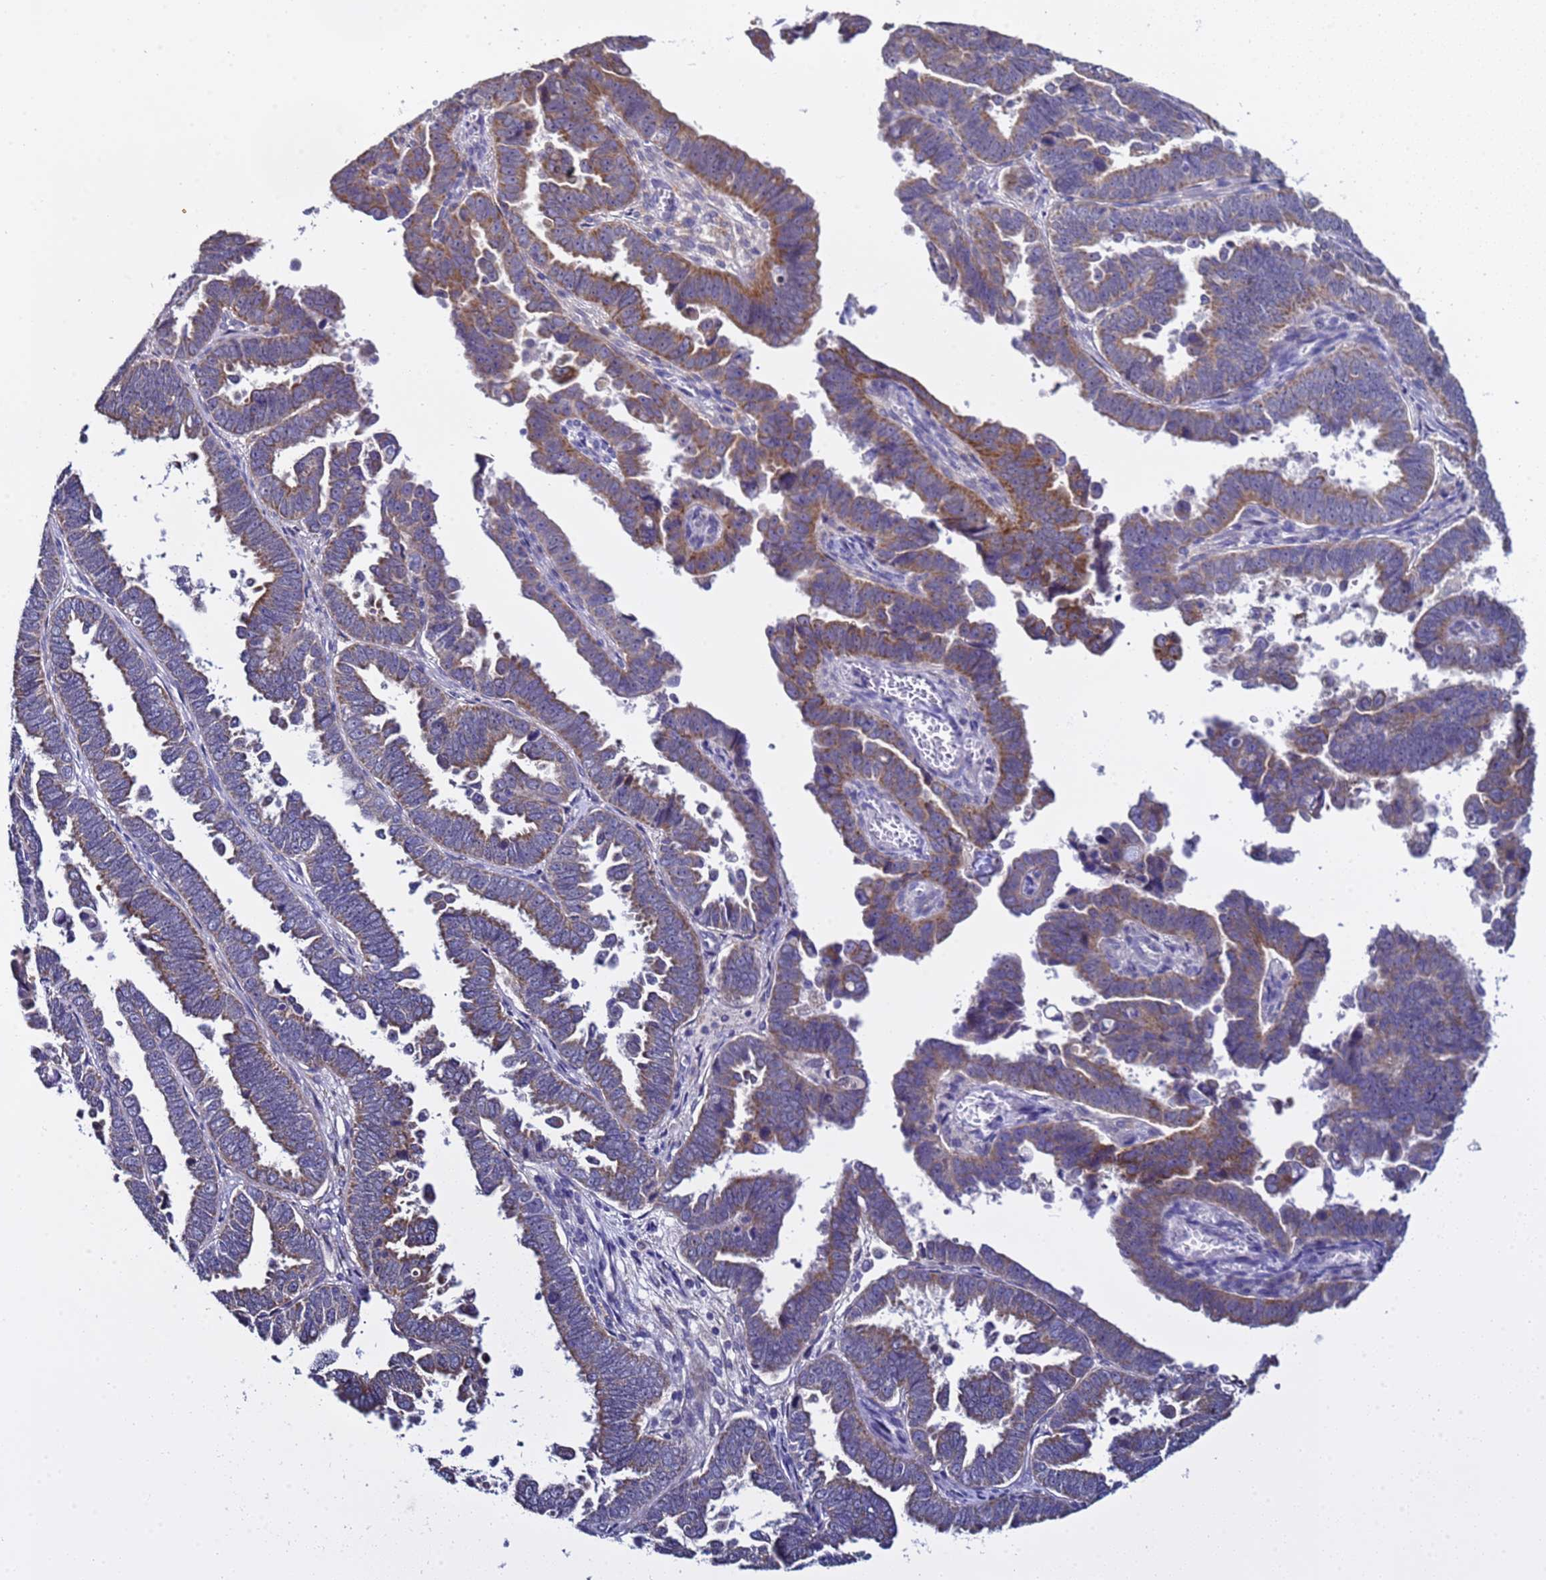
{"staining": {"intensity": "moderate", "quantity": "25%-75%", "location": "cytoplasmic/membranous"}, "tissue": "endometrial cancer", "cell_type": "Tumor cells", "image_type": "cancer", "snomed": [{"axis": "morphology", "description": "Adenocarcinoma, NOS"}, {"axis": "topography", "description": "Endometrium"}], "caption": "Endometrial cancer stained with IHC demonstrates moderate cytoplasmic/membranous staining in about 25%-75% of tumor cells.", "gene": "ELMOD2", "patient": {"sex": "female", "age": 75}}